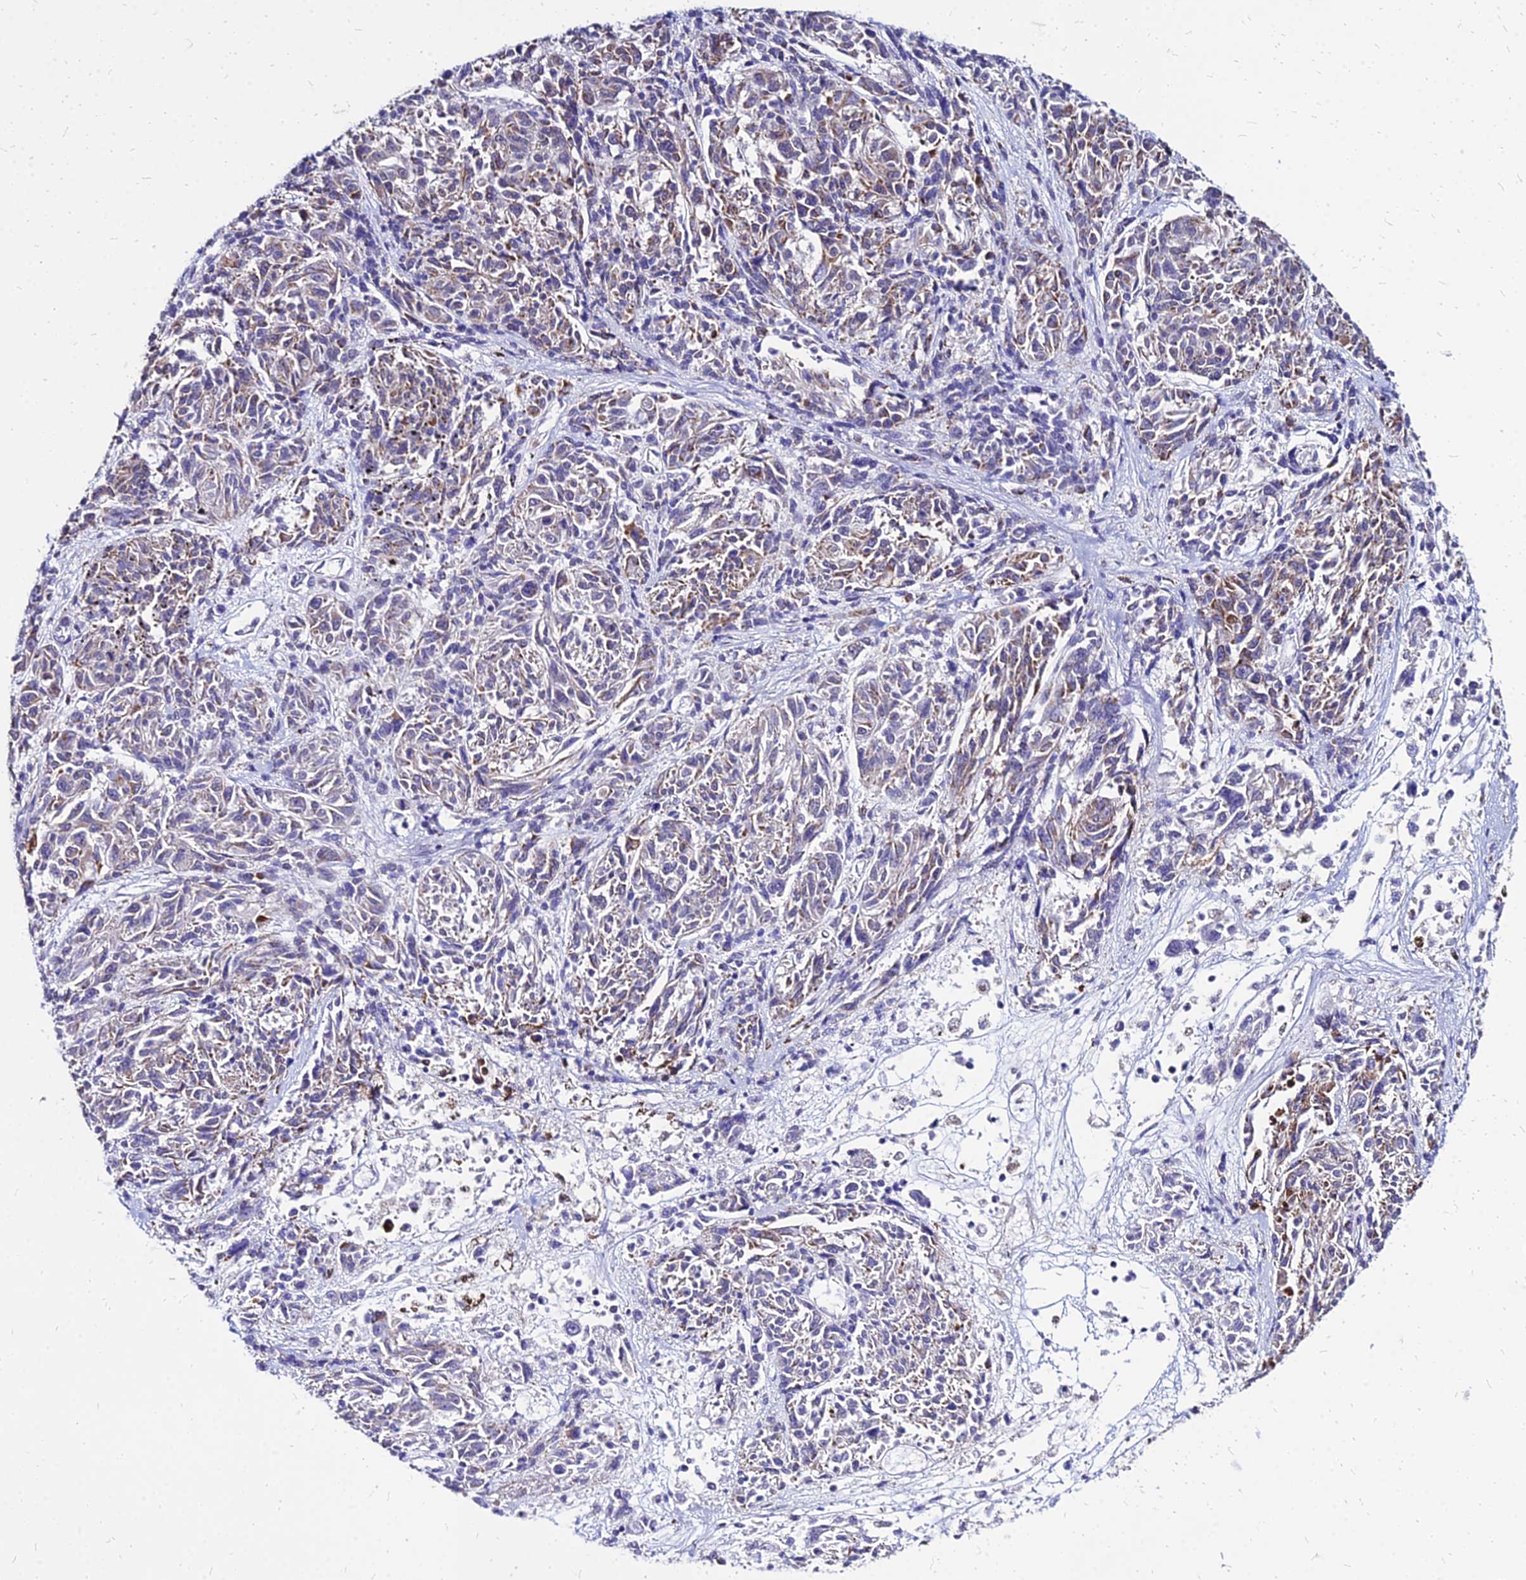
{"staining": {"intensity": "weak", "quantity": ">75%", "location": "cytoplasmic/membranous"}, "tissue": "melanoma", "cell_type": "Tumor cells", "image_type": "cancer", "snomed": [{"axis": "morphology", "description": "Malignant melanoma, NOS"}, {"axis": "topography", "description": "Skin"}], "caption": "Brown immunohistochemical staining in human melanoma displays weak cytoplasmic/membranous positivity in about >75% of tumor cells. (Stains: DAB (3,3'-diaminobenzidine) in brown, nuclei in blue, Microscopy: brightfield microscopy at high magnification).", "gene": "YEATS2", "patient": {"sex": "male", "age": 53}}